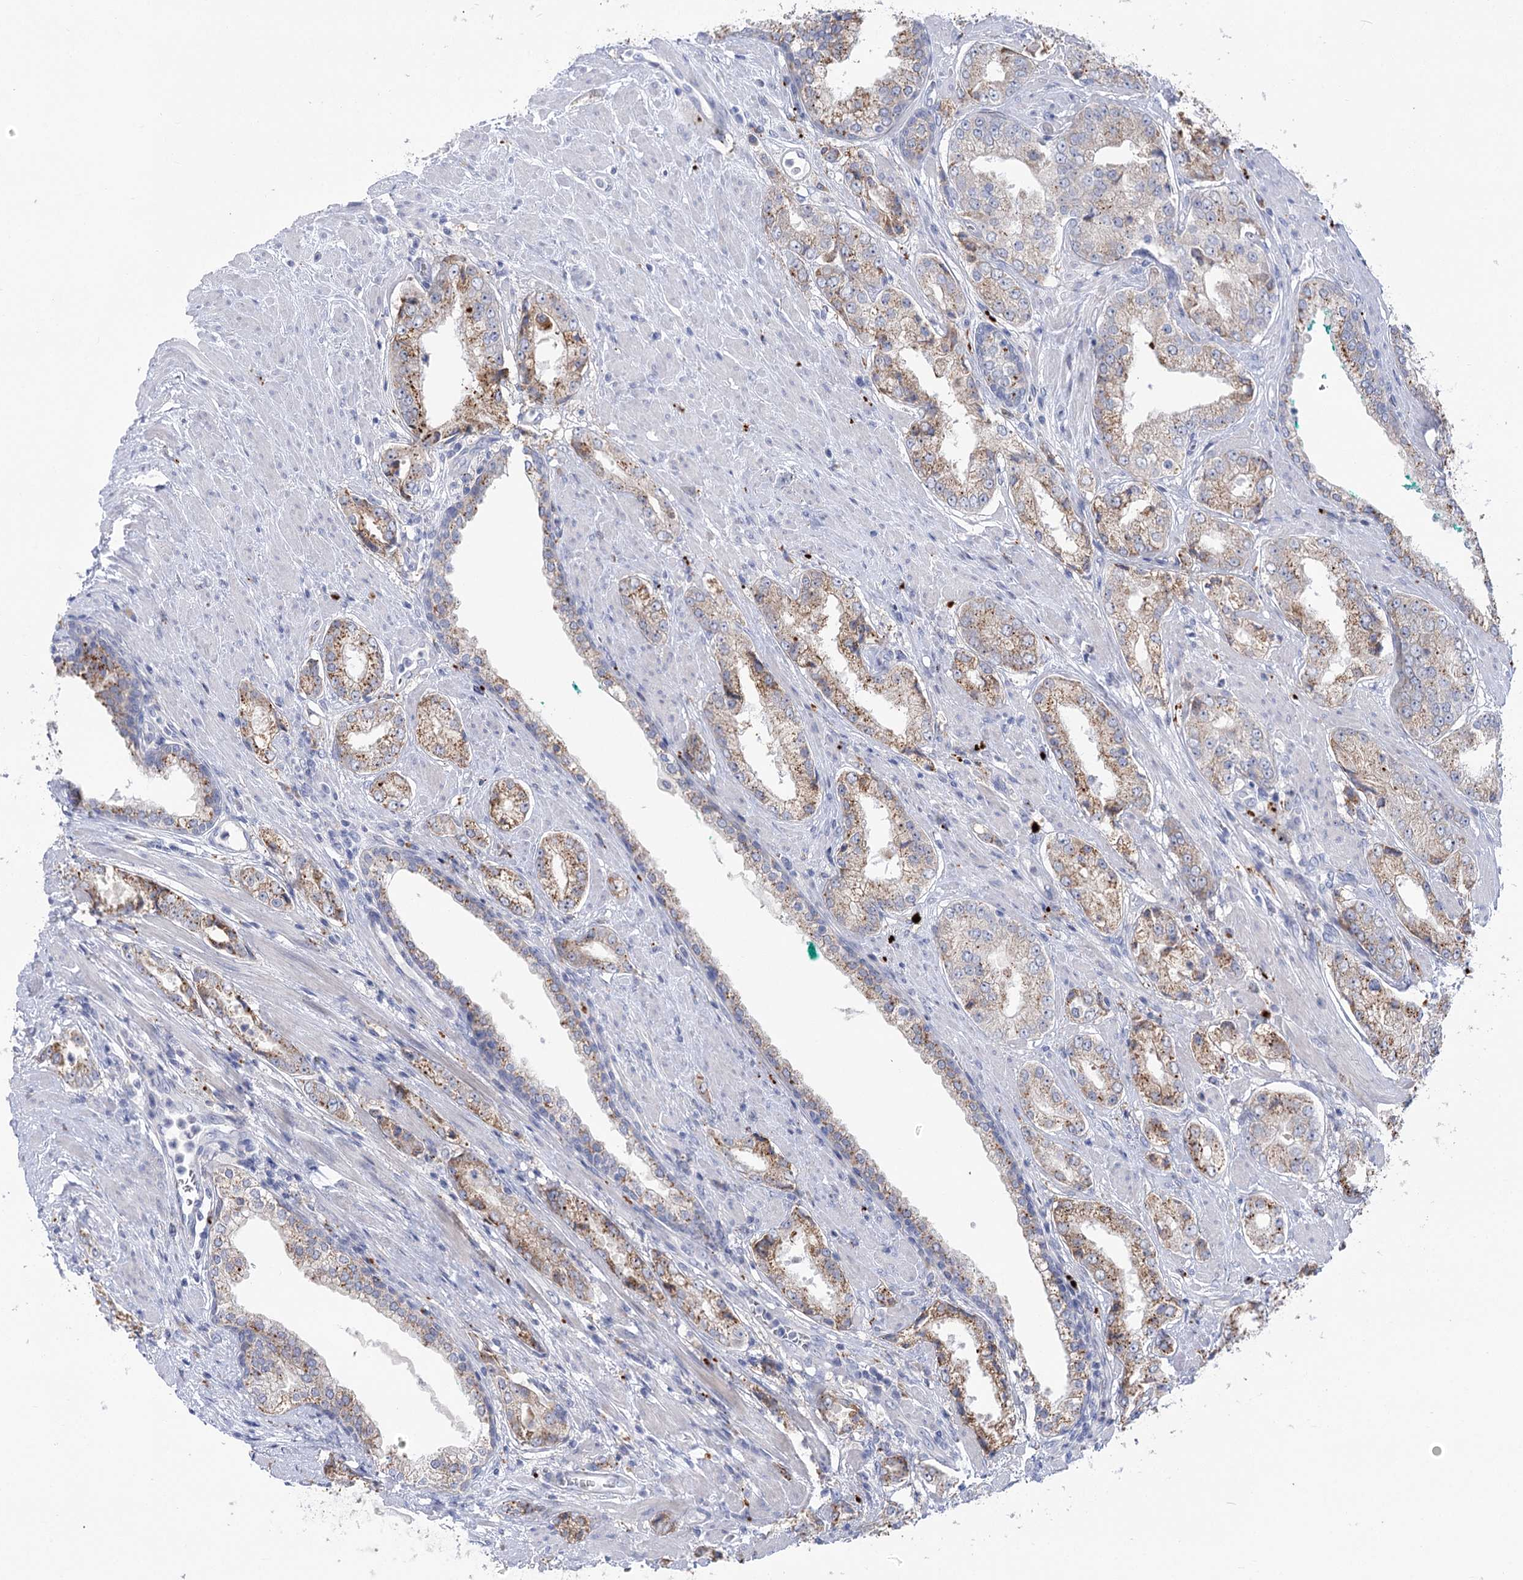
{"staining": {"intensity": "moderate", "quantity": ">75%", "location": "cytoplasmic/membranous"}, "tissue": "prostate cancer", "cell_type": "Tumor cells", "image_type": "cancer", "snomed": [{"axis": "morphology", "description": "Adenocarcinoma, Low grade"}, {"axis": "topography", "description": "Prostate"}], "caption": "Approximately >75% of tumor cells in human prostate low-grade adenocarcinoma show moderate cytoplasmic/membranous protein expression as visualized by brown immunohistochemical staining.", "gene": "SIAE", "patient": {"sex": "male", "age": 67}}